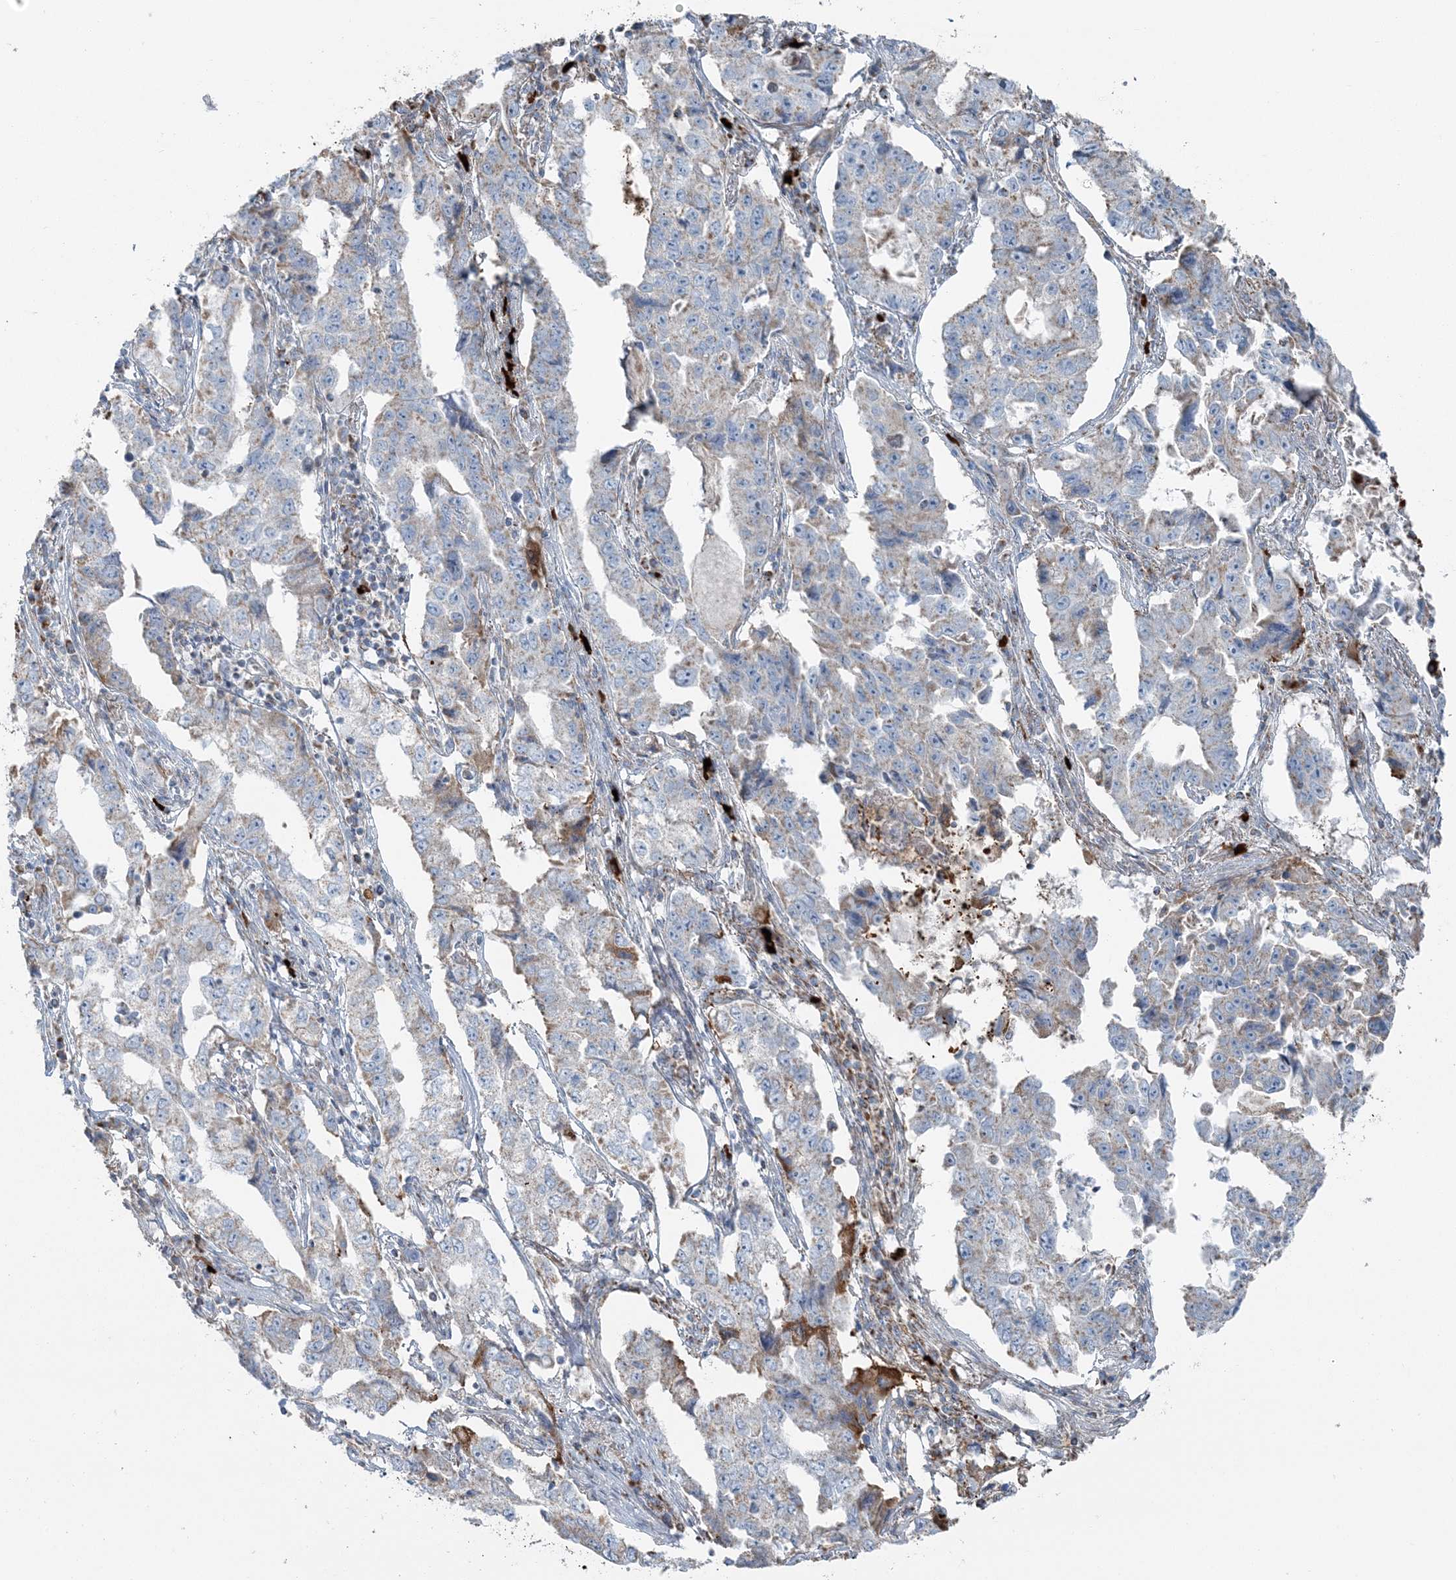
{"staining": {"intensity": "weak", "quantity": "<25%", "location": "cytoplasmic/membranous"}, "tissue": "lung cancer", "cell_type": "Tumor cells", "image_type": "cancer", "snomed": [{"axis": "morphology", "description": "Adenocarcinoma, NOS"}, {"axis": "topography", "description": "Lung"}], "caption": "Immunohistochemical staining of adenocarcinoma (lung) reveals no significant positivity in tumor cells.", "gene": "SLC22A16", "patient": {"sex": "female", "age": 51}}